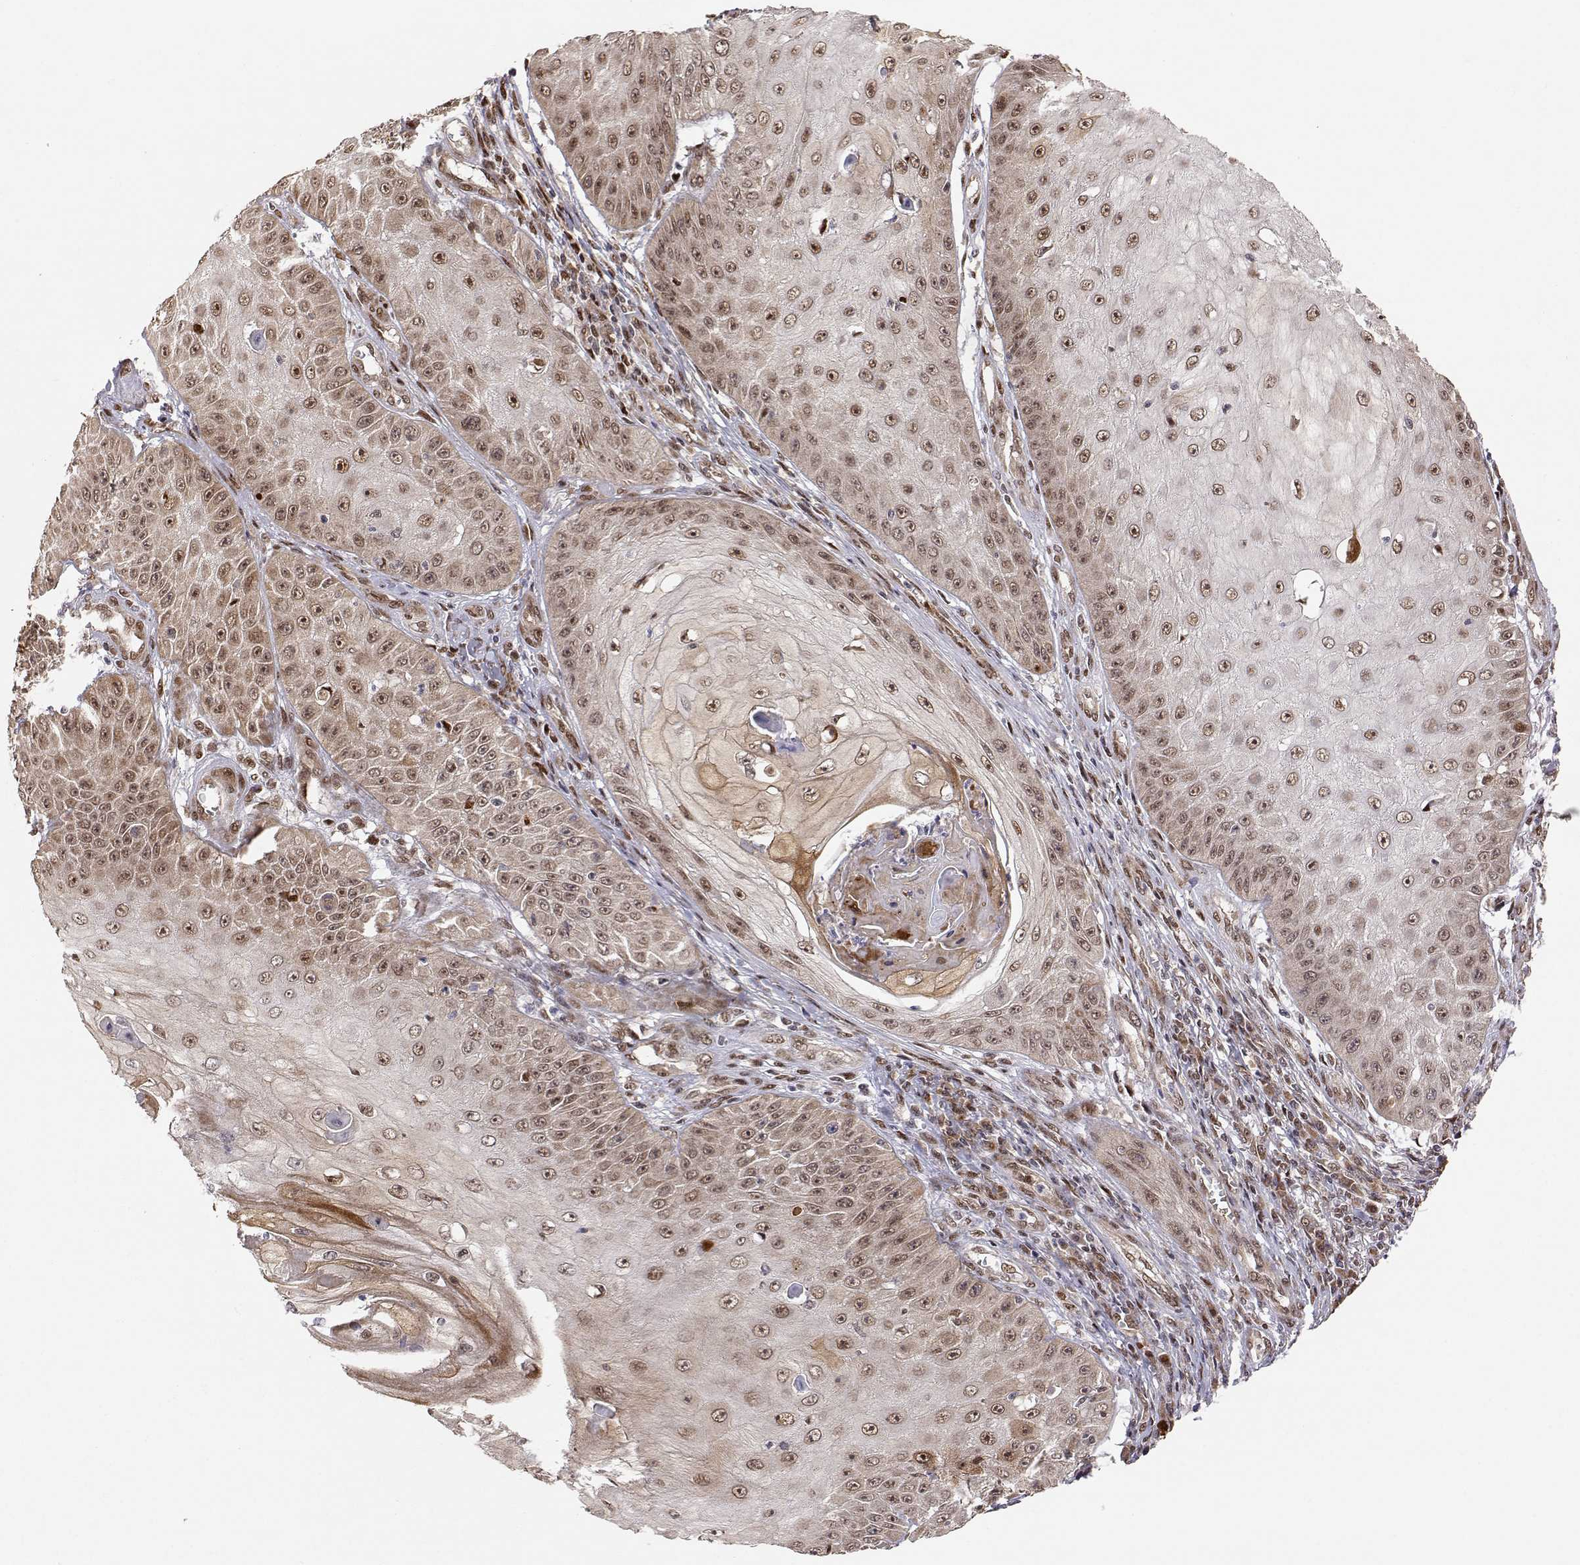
{"staining": {"intensity": "moderate", "quantity": "25%-75%", "location": "nuclear"}, "tissue": "skin cancer", "cell_type": "Tumor cells", "image_type": "cancer", "snomed": [{"axis": "morphology", "description": "Squamous cell carcinoma, NOS"}, {"axis": "topography", "description": "Skin"}], "caption": "Tumor cells demonstrate medium levels of moderate nuclear staining in about 25%-75% of cells in human squamous cell carcinoma (skin).", "gene": "BRCA1", "patient": {"sex": "male", "age": 70}}